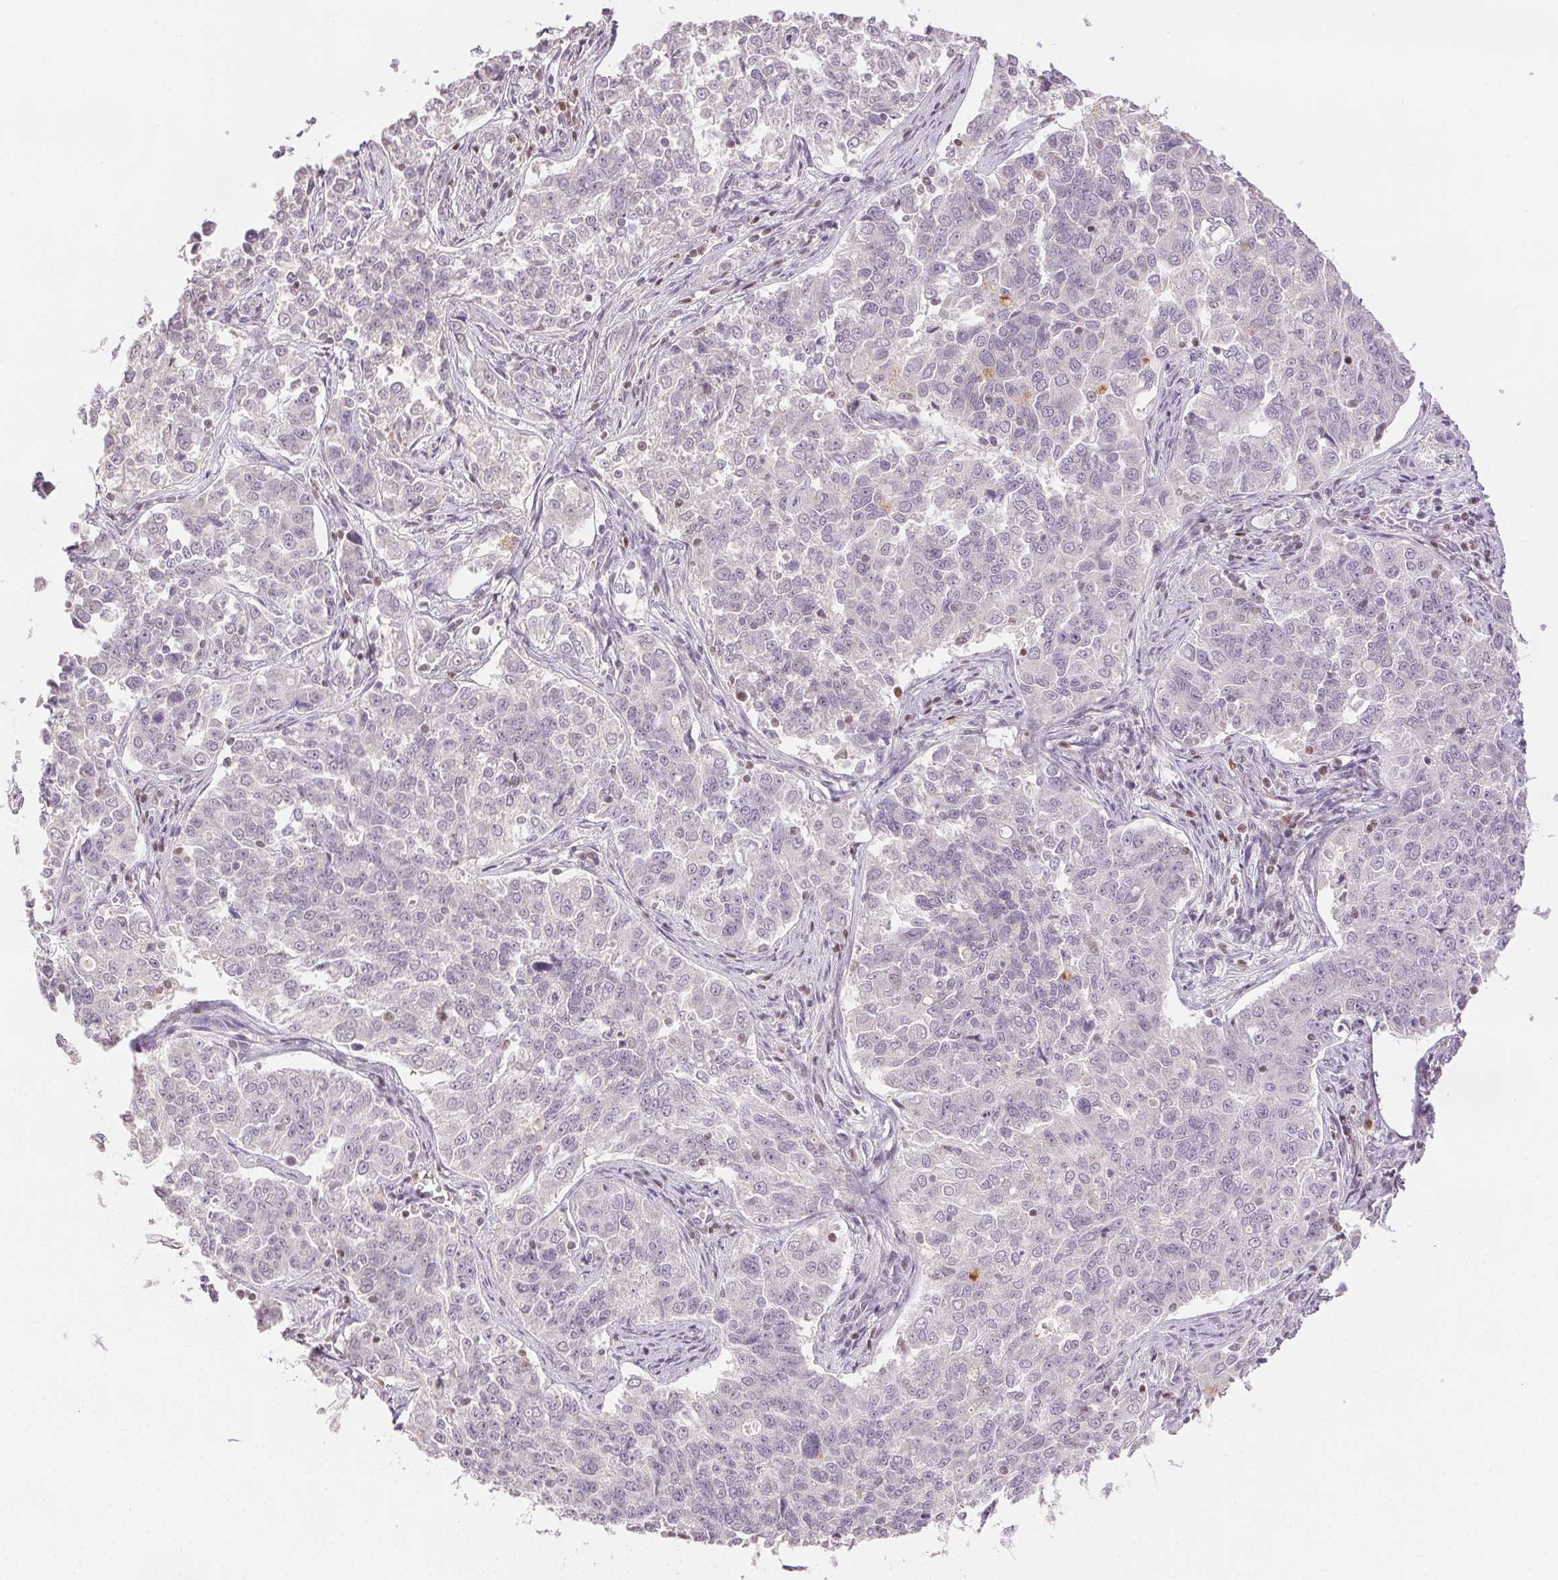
{"staining": {"intensity": "negative", "quantity": "none", "location": "none"}, "tissue": "endometrial cancer", "cell_type": "Tumor cells", "image_type": "cancer", "snomed": [{"axis": "morphology", "description": "Adenocarcinoma, NOS"}, {"axis": "topography", "description": "Endometrium"}], "caption": "This is an immunohistochemistry micrograph of human adenocarcinoma (endometrial). There is no expression in tumor cells.", "gene": "RUNX2", "patient": {"sex": "female", "age": 43}}